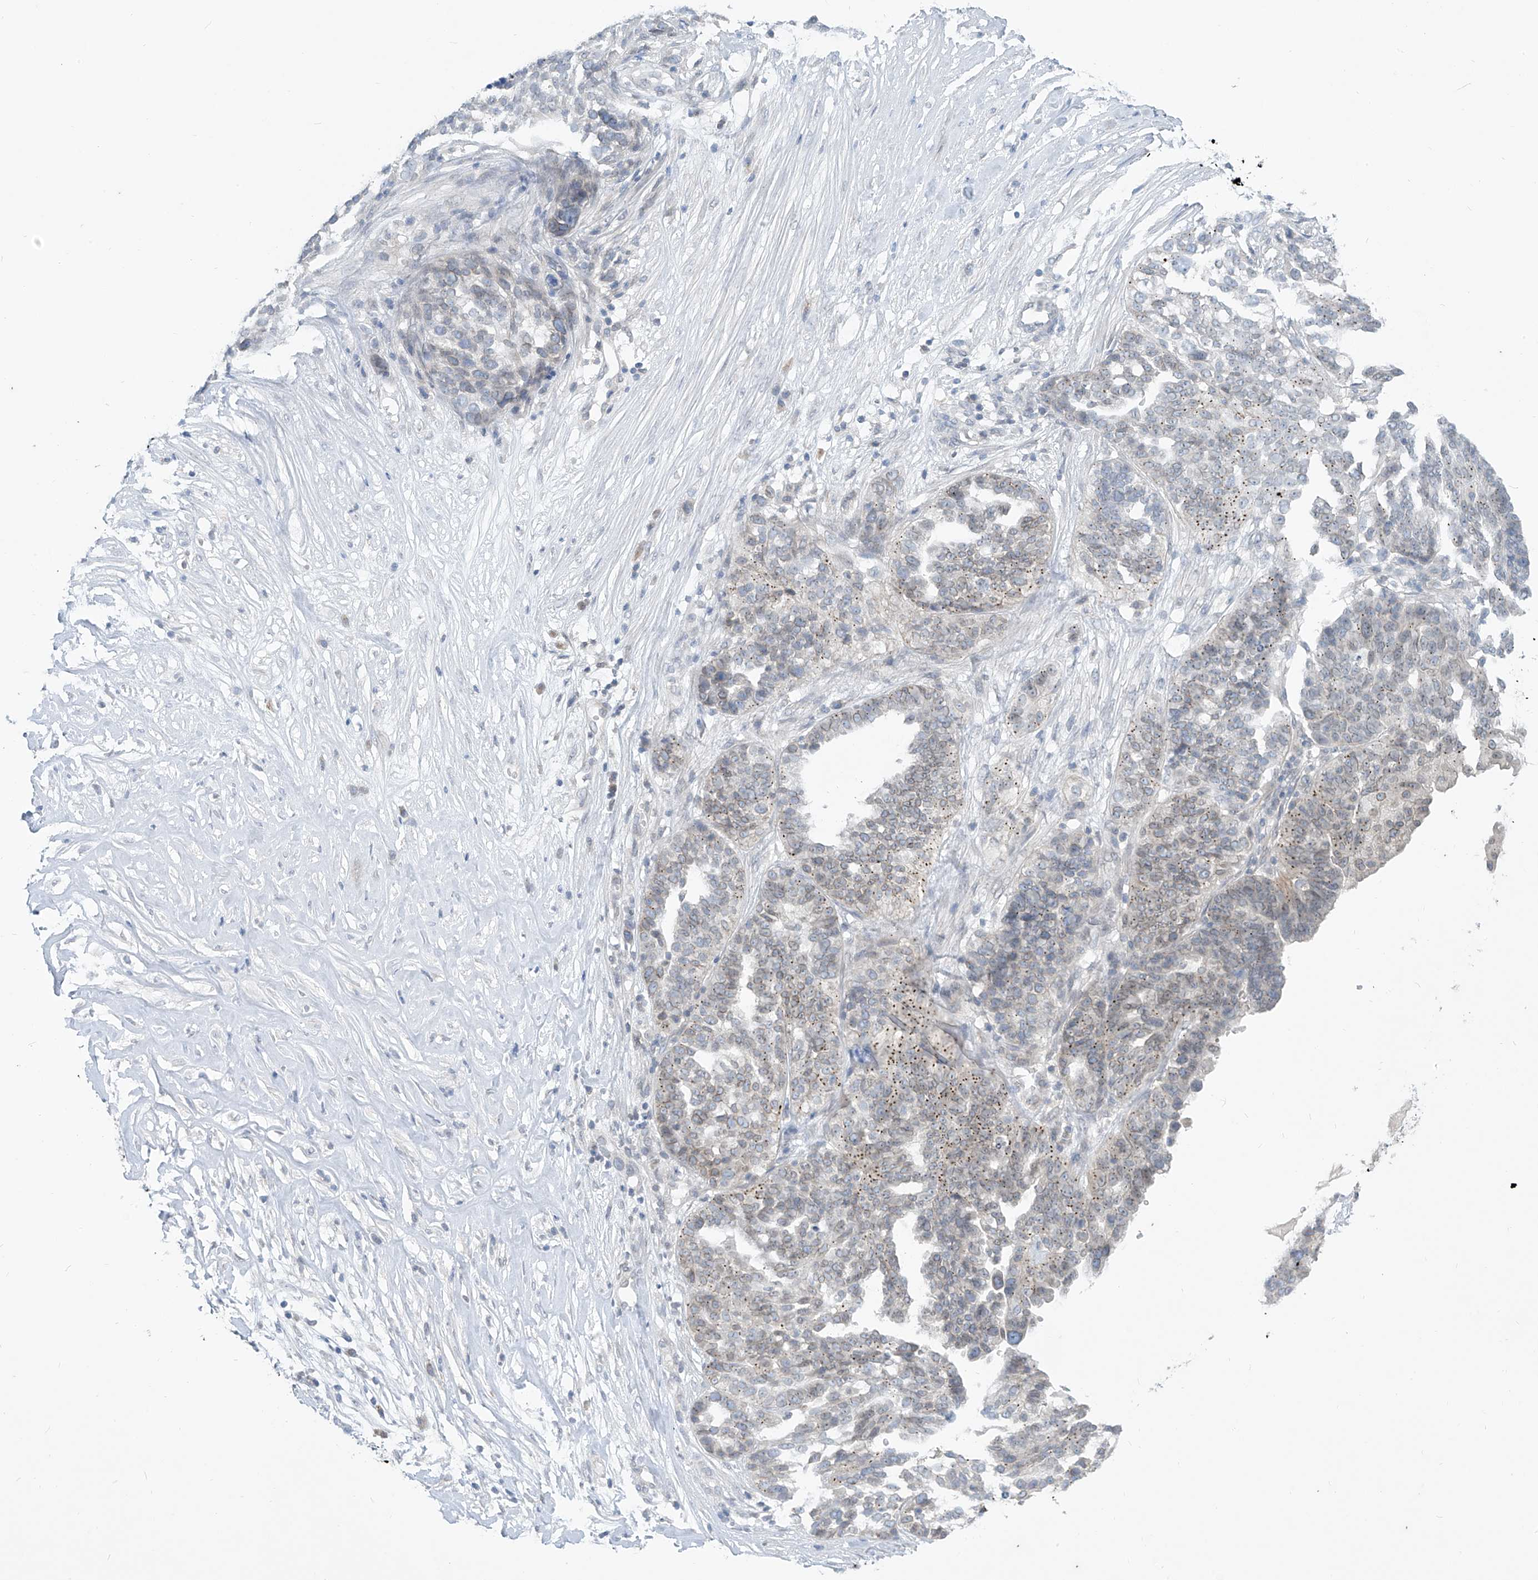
{"staining": {"intensity": "moderate", "quantity": "<25%", "location": "cytoplasmic/membranous"}, "tissue": "ovarian cancer", "cell_type": "Tumor cells", "image_type": "cancer", "snomed": [{"axis": "morphology", "description": "Cystadenocarcinoma, serous, NOS"}, {"axis": "topography", "description": "Ovary"}], "caption": "Ovarian cancer stained for a protein demonstrates moderate cytoplasmic/membranous positivity in tumor cells.", "gene": "KRTAP25-1", "patient": {"sex": "female", "age": 59}}